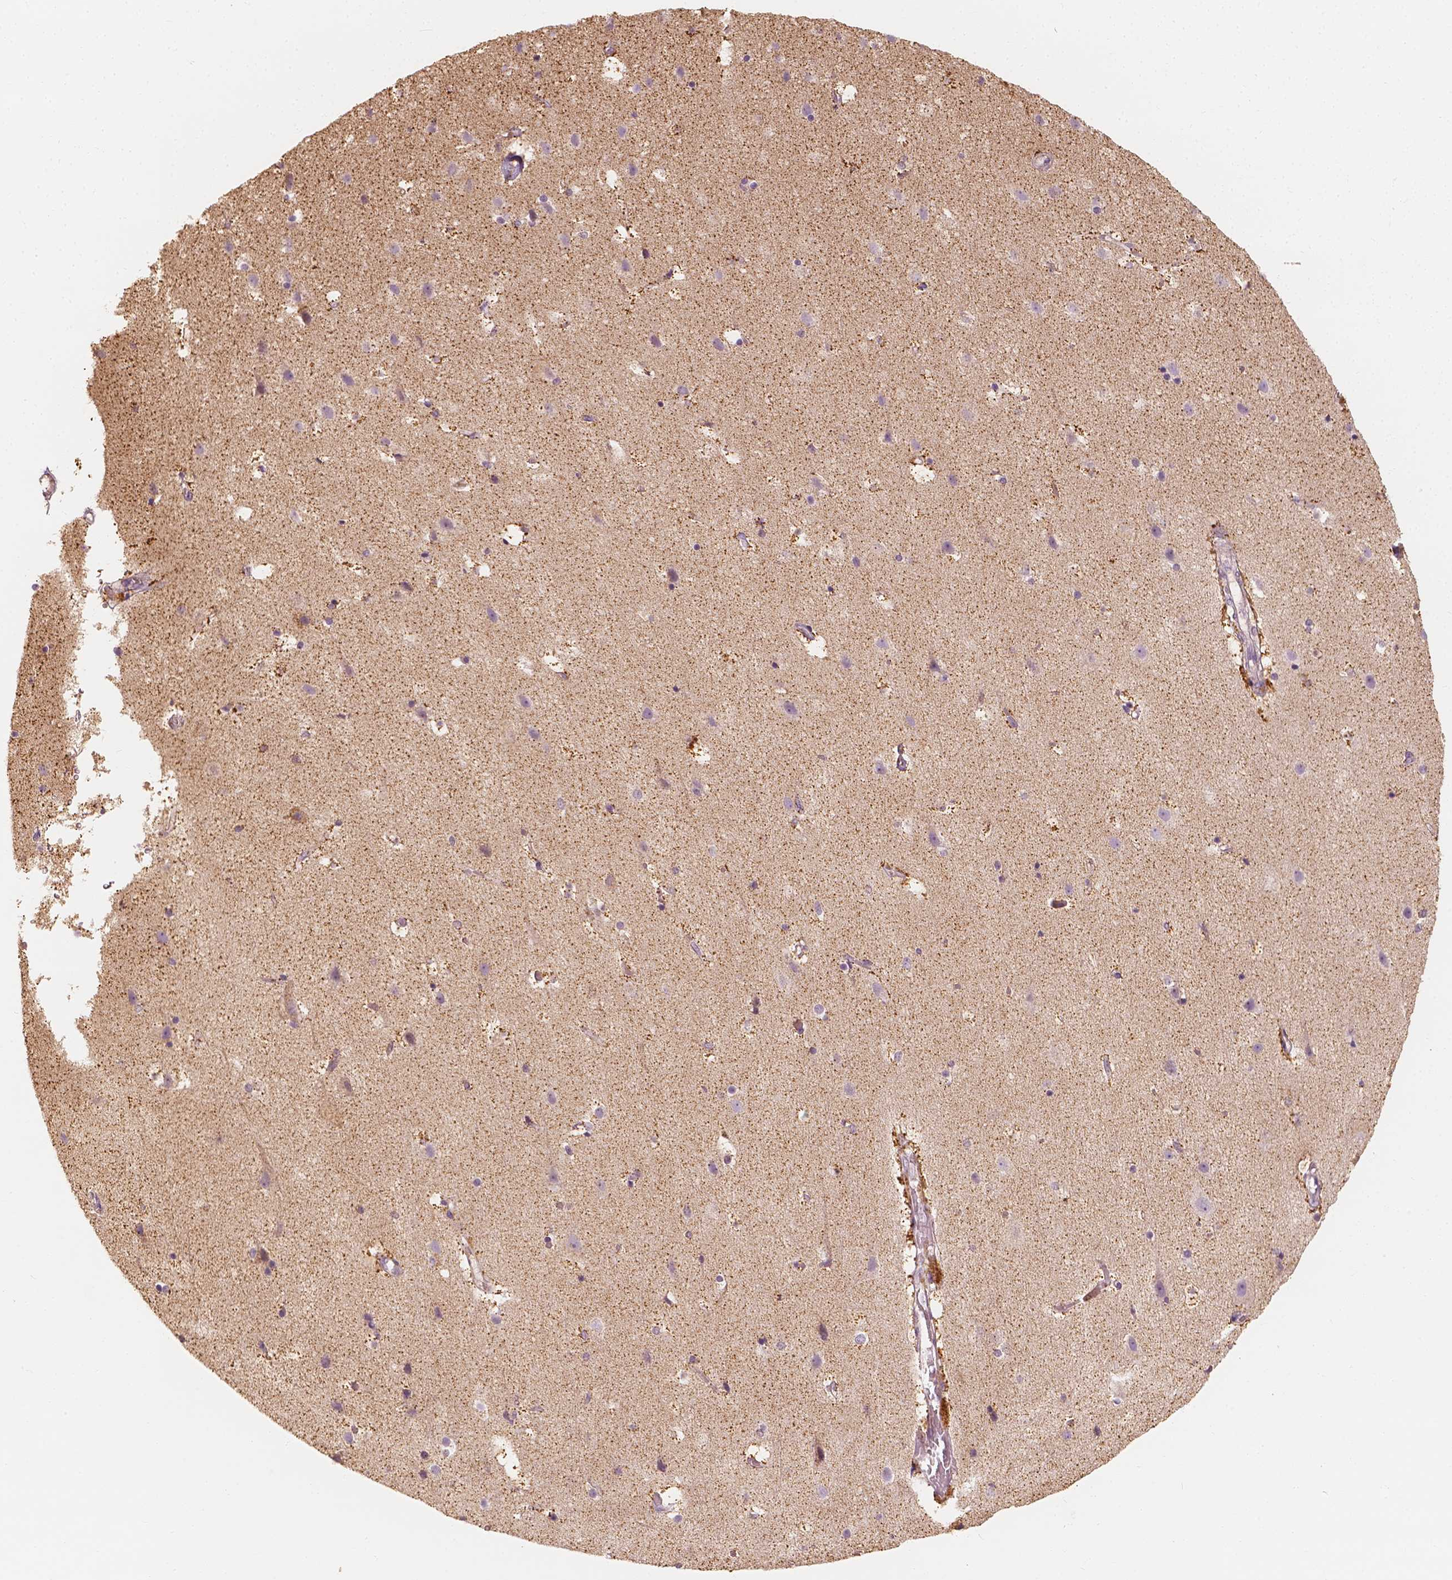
{"staining": {"intensity": "weak", "quantity": "<25%", "location": "cytoplasmic/membranous"}, "tissue": "cerebral cortex", "cell_type": "Endothelial cells", "image_type": "normal", "snomed": [{"axis": "morphology", "description": "Normal tissue, NOS"}, {"axis": "topography", "description": "Cerebral cortex"}], "caption": "This is a micrograph of immunohistochemistry staining of benign cerebral cortex, which shows no staining in endothelial cells.", "gene": "SHPK", "patient": {"sex": "female", "age": 52}}